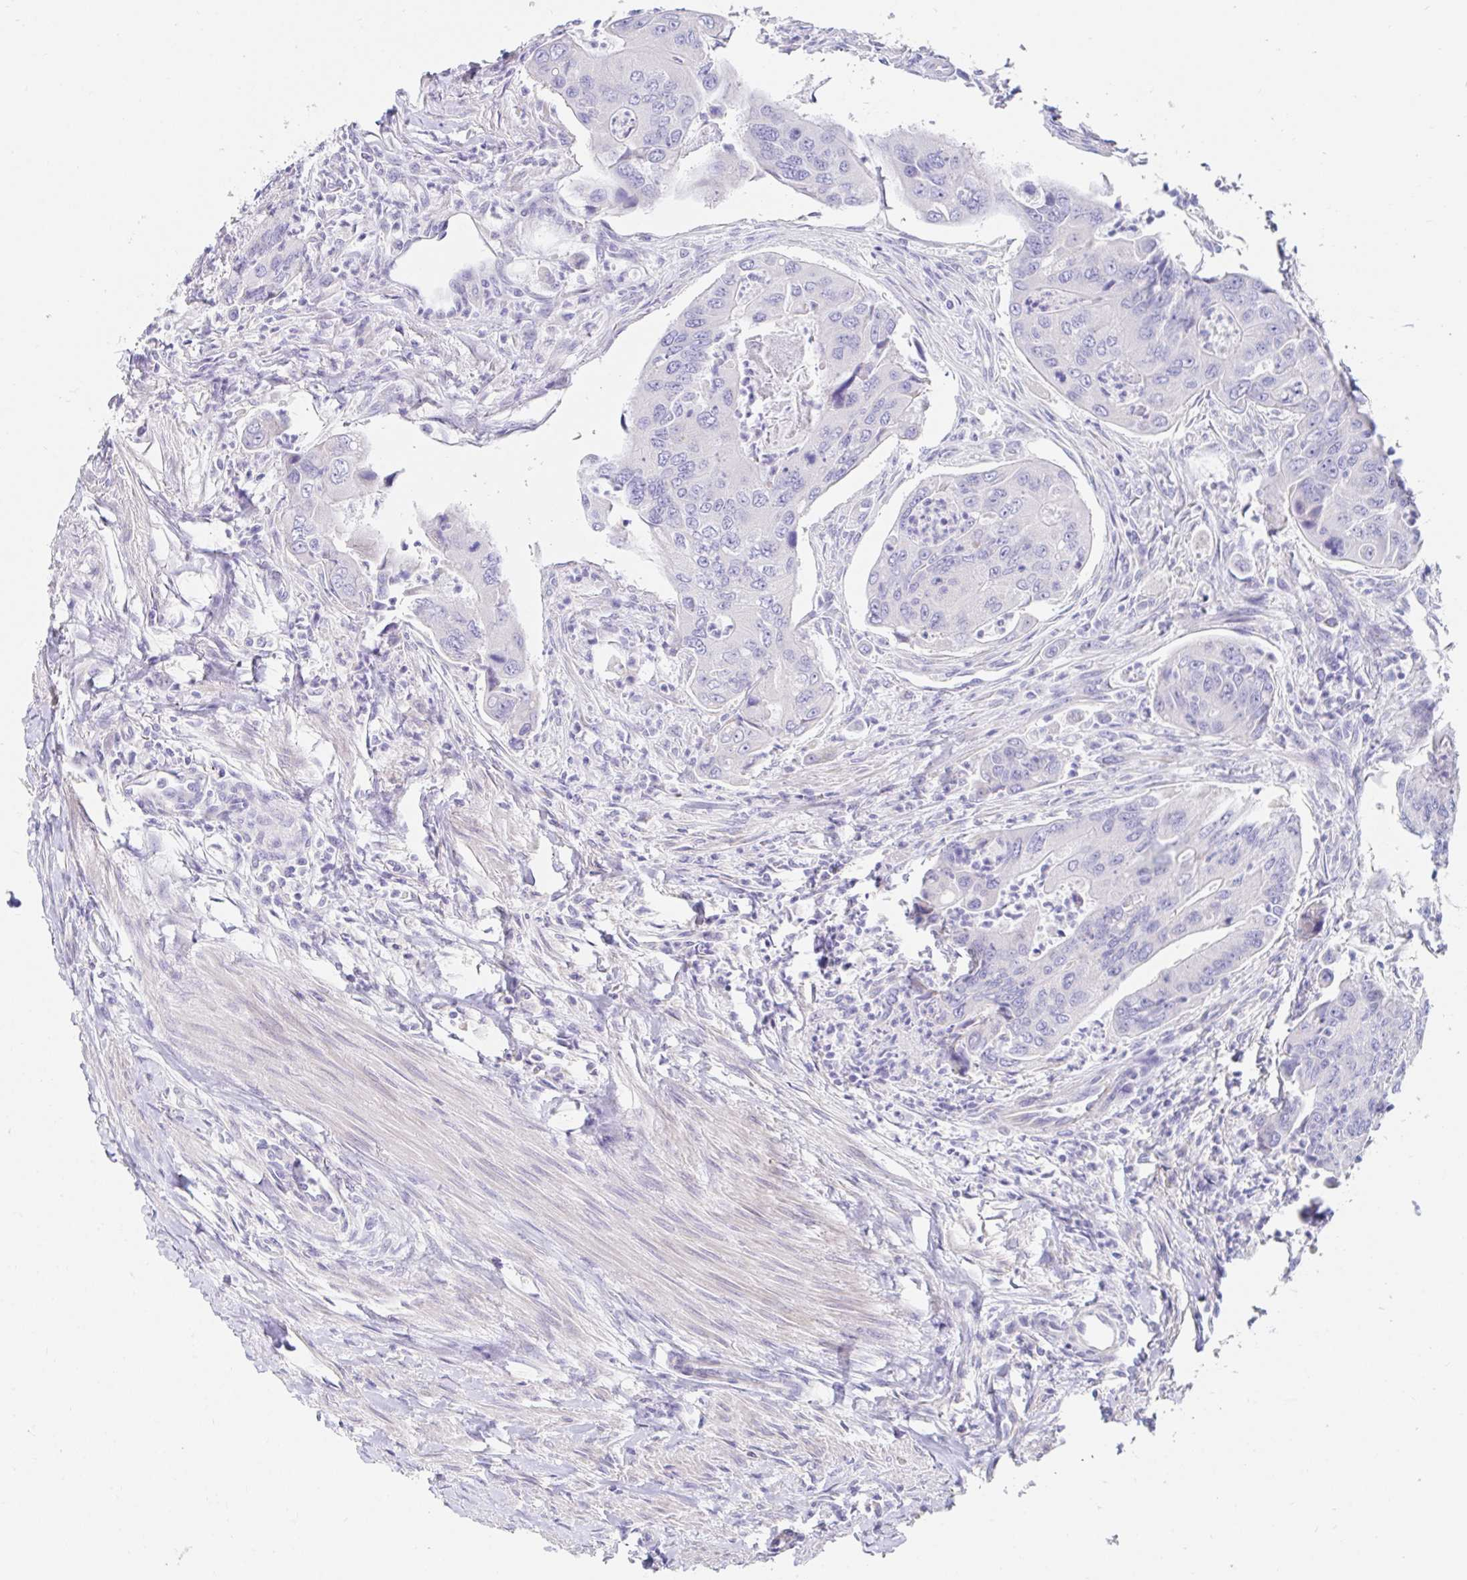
{"staining": {"intensity": "negative", "quantity": "none", "location": "none"}, "tissue": "colorectal cancer", "cell_type": "Tumor cells", "image_type": "cancer", "snomed": [{"axis": "morphology", "description": "Adenocarcinoma, NOS"}, {"axis": "topography", "description": "Colon"}], "caption": "Tumor cells are negative for brown protein staining in colorectal cancer (adenocarcinoma).", "gene": "C4orf17", "patient": {"sex": "female", "age": 67}}